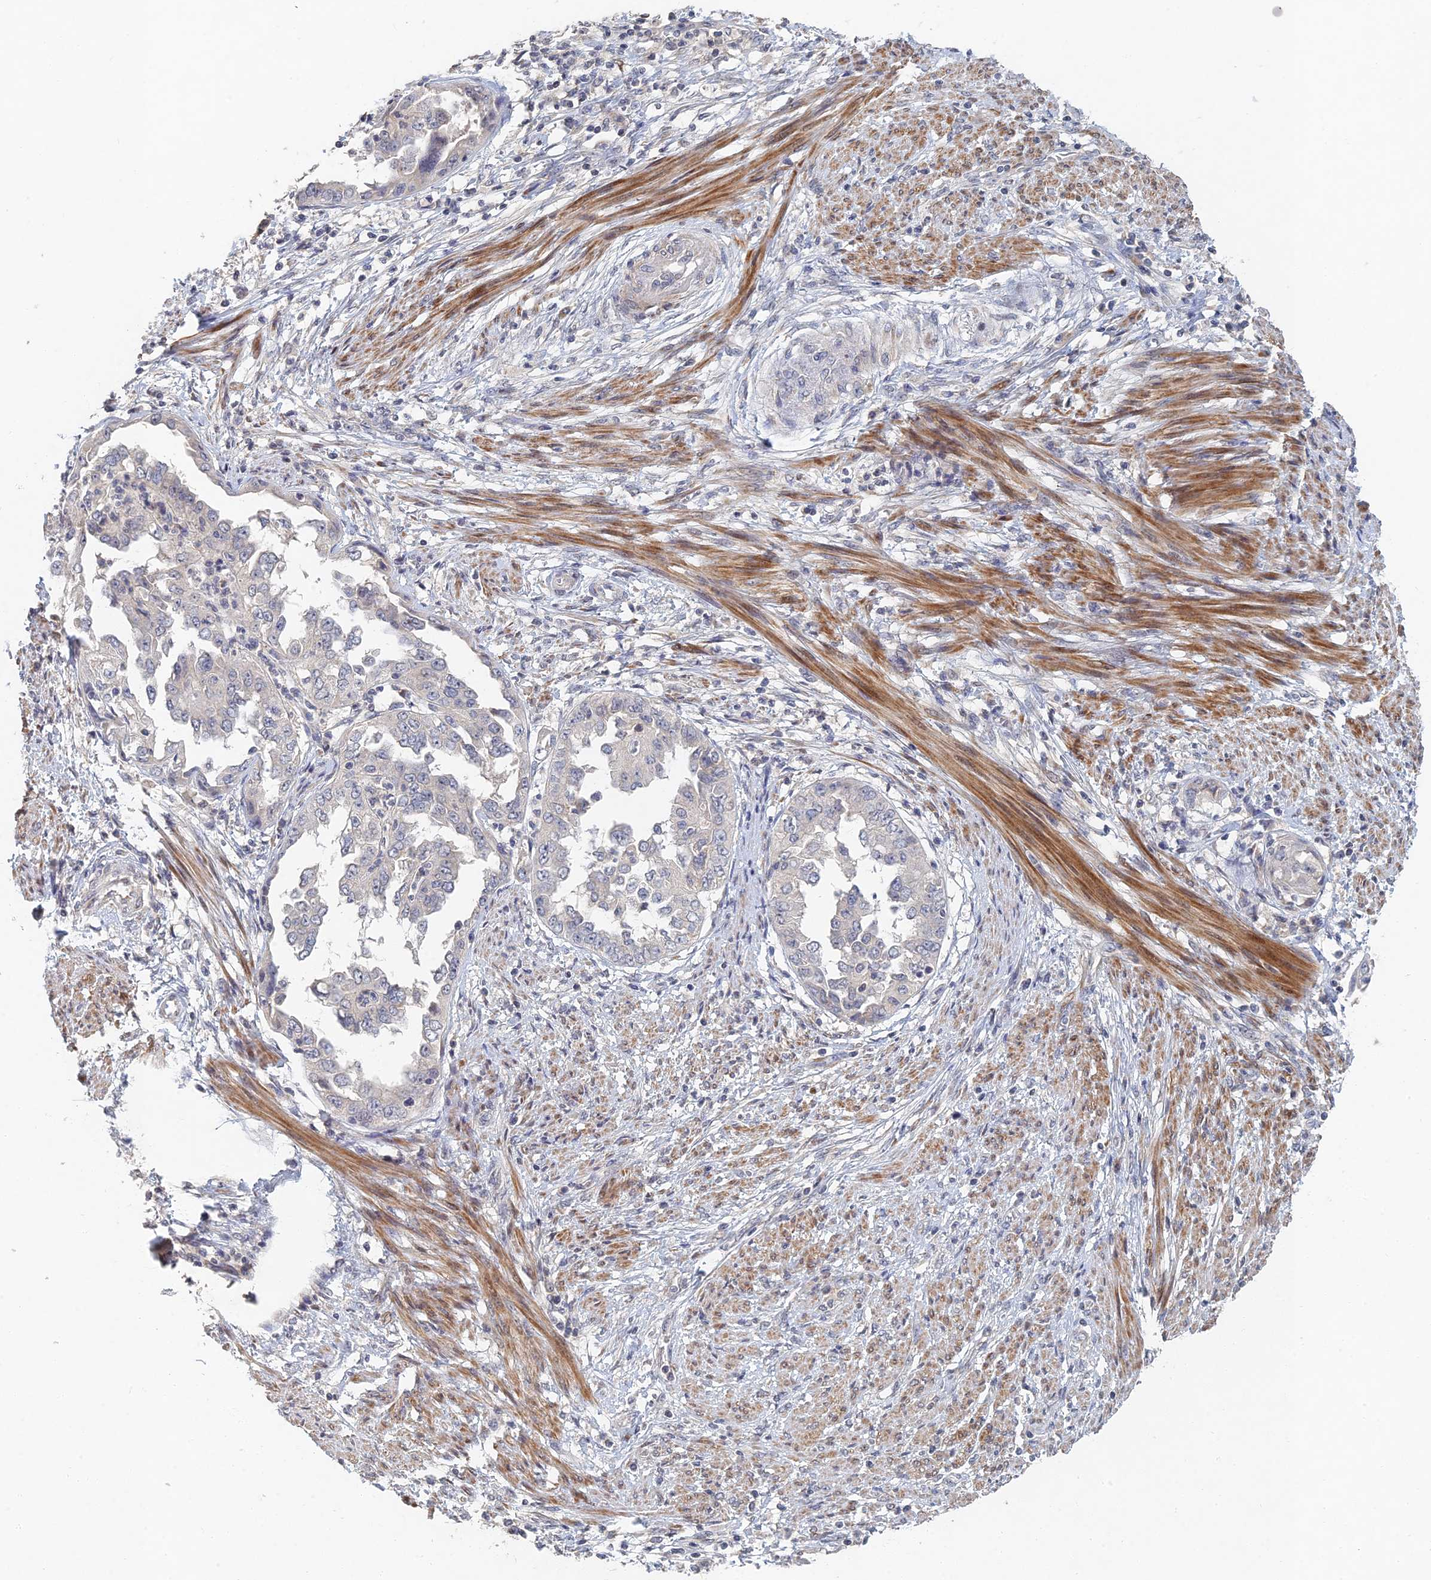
{"staining": {"intensity": "negative", "quantity": "none", "location": "none"}, "tissue": "endometrial cancer", "cell_type": "Tumor cells", "image_type": "cancer", "snomed": [{"axis": "morphology", "description": "Adenocarcinoma, NOS"}, {"axis": "topography", "description": "Endometrium"}], "caption": "Immunohistochemical staining of human adenocarcinoma (endometrial) reveals no significant staining in tumor cells. Nuclei are stained in blue.", "gene": "GNA15", "patient": {"sex": "female", "age": 85}}